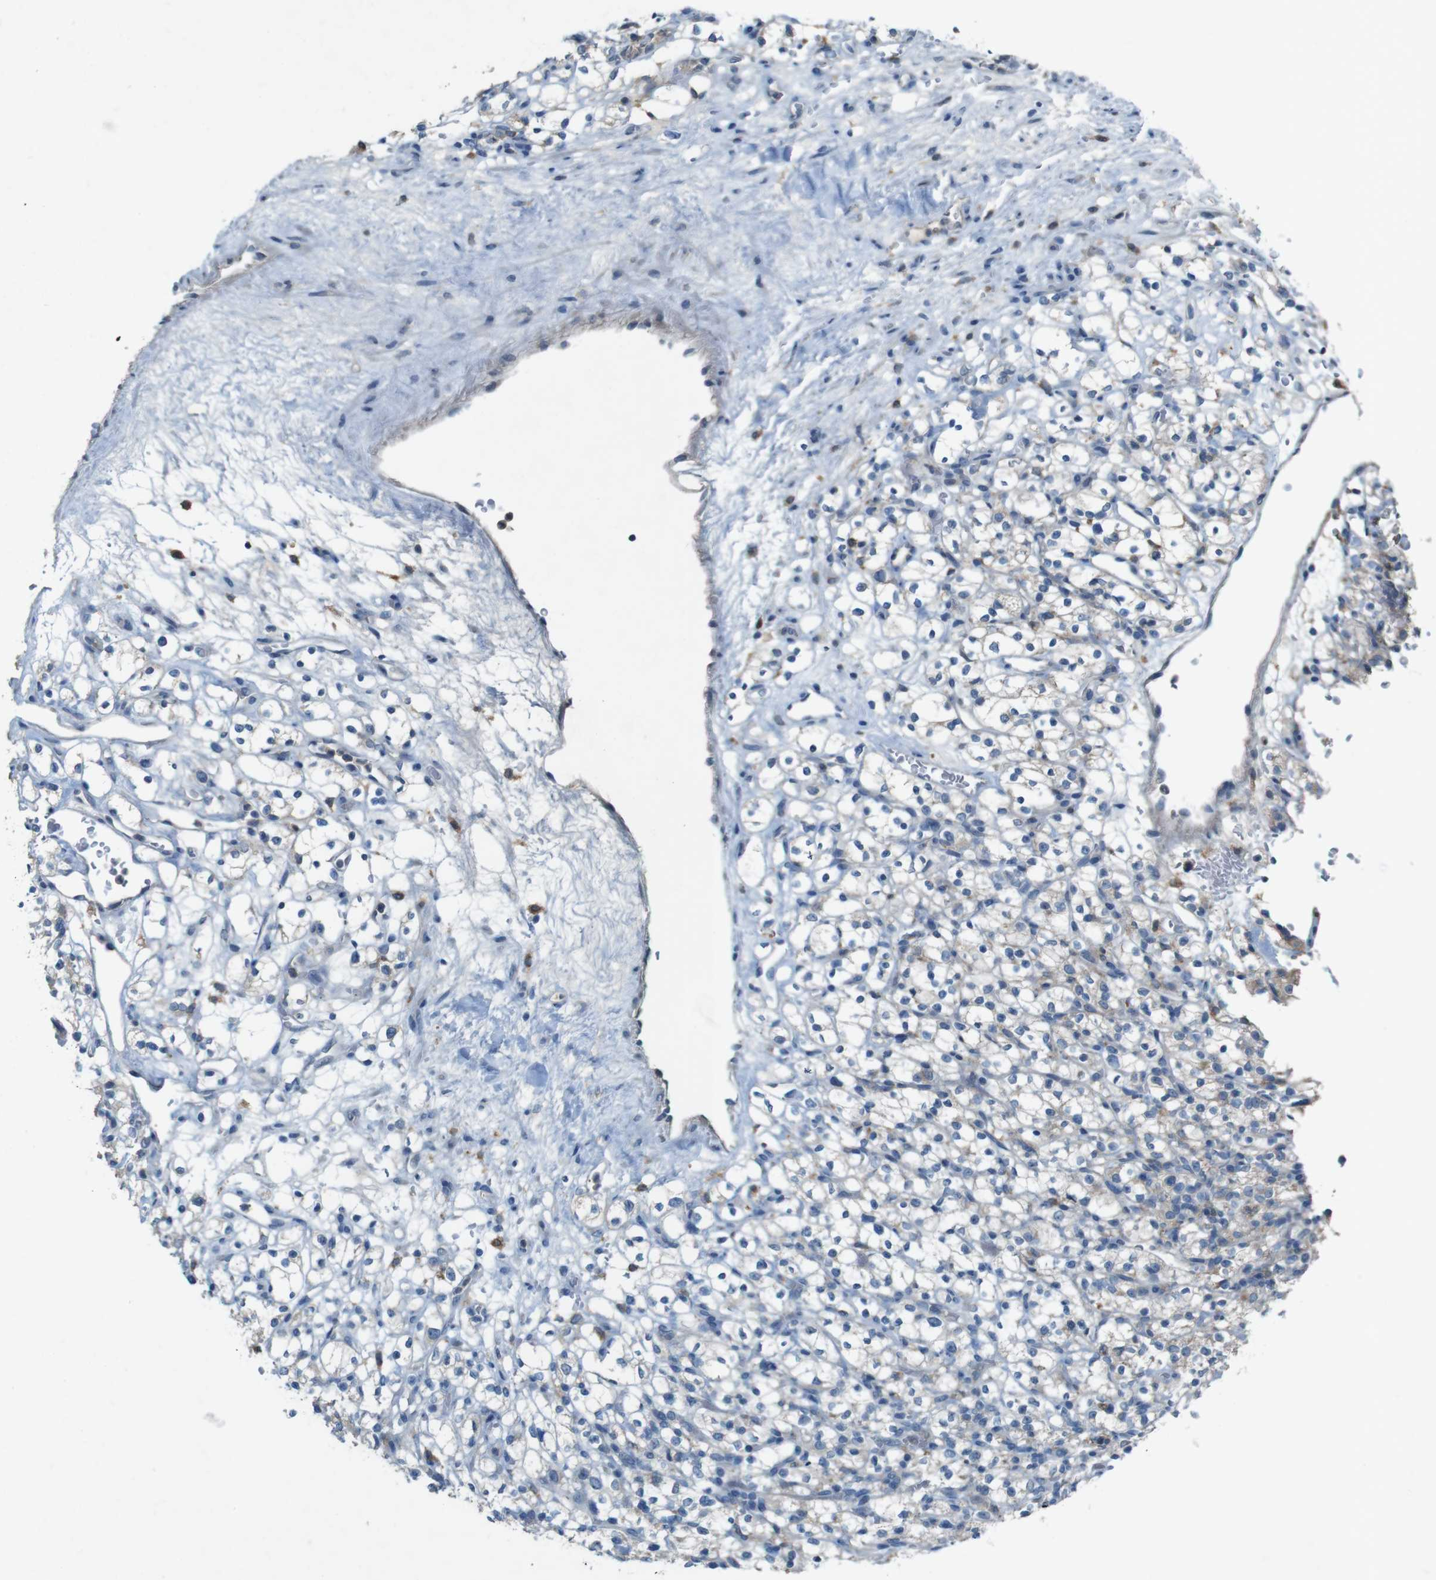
{"staining": {"intensity": "negative", "quantity": "none", "location": "none"}, "tissue": "renal cancer", "cell_type": "Tumor cells", "image_type": "cancer", "snomed": [{"axis": "morphology", "description": "Normal tissue, NOS"}, {"axis": "morphology", "description": "Adenocarcinoma, NOS"}, {"axis": "topography", "description": "Kidney"}], "caption": "A histopathology image of human renal adenocarcinoma is negative for staining in tumor cells.", "gene": "MOGAT3", "patient": {"sex": "female", "age": 72}}